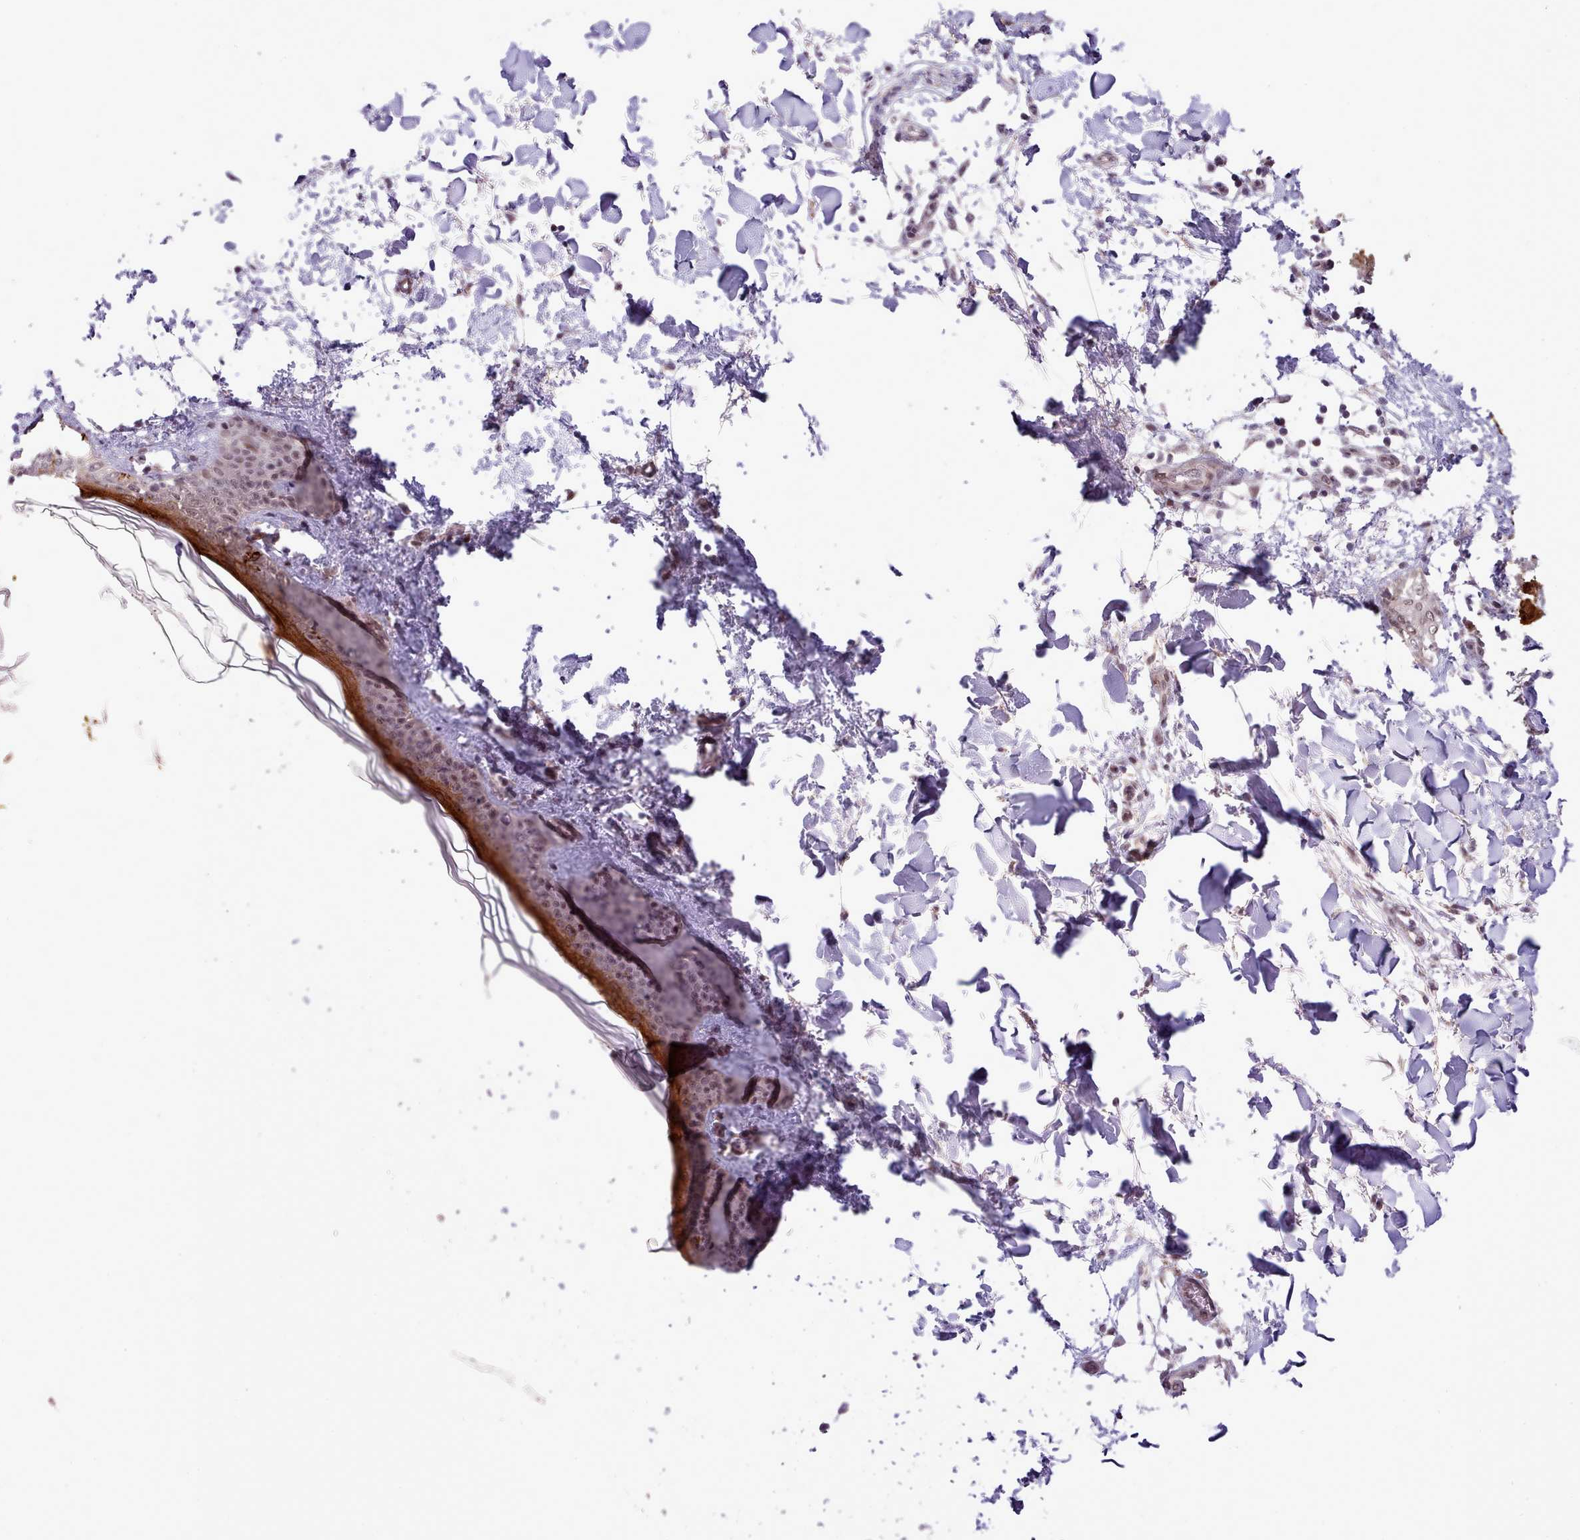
{"staining": {"intensity": "weak", "quantity": "<25%", "location": "nuclear"}, "tissue": "skin", "cell_type": "Fibroblasts", "image_type": "normal", "snomed": [{"axis": "morphology", "description": "Normal tissue, NOS"}, {"axis": "topography", "description": "Skin"}], "caption": "Immunohistochemical staining of unremarkable skin demonstrates no significant positivity in fibroblasts. The staining was performed using DAB to visualize the protein expression in brown, while the nuclei were stained in blue with hematoxylin (Magnification: 20x).", "gene": "HOXB7", "patient": {"sex": "female", "age": 34}}